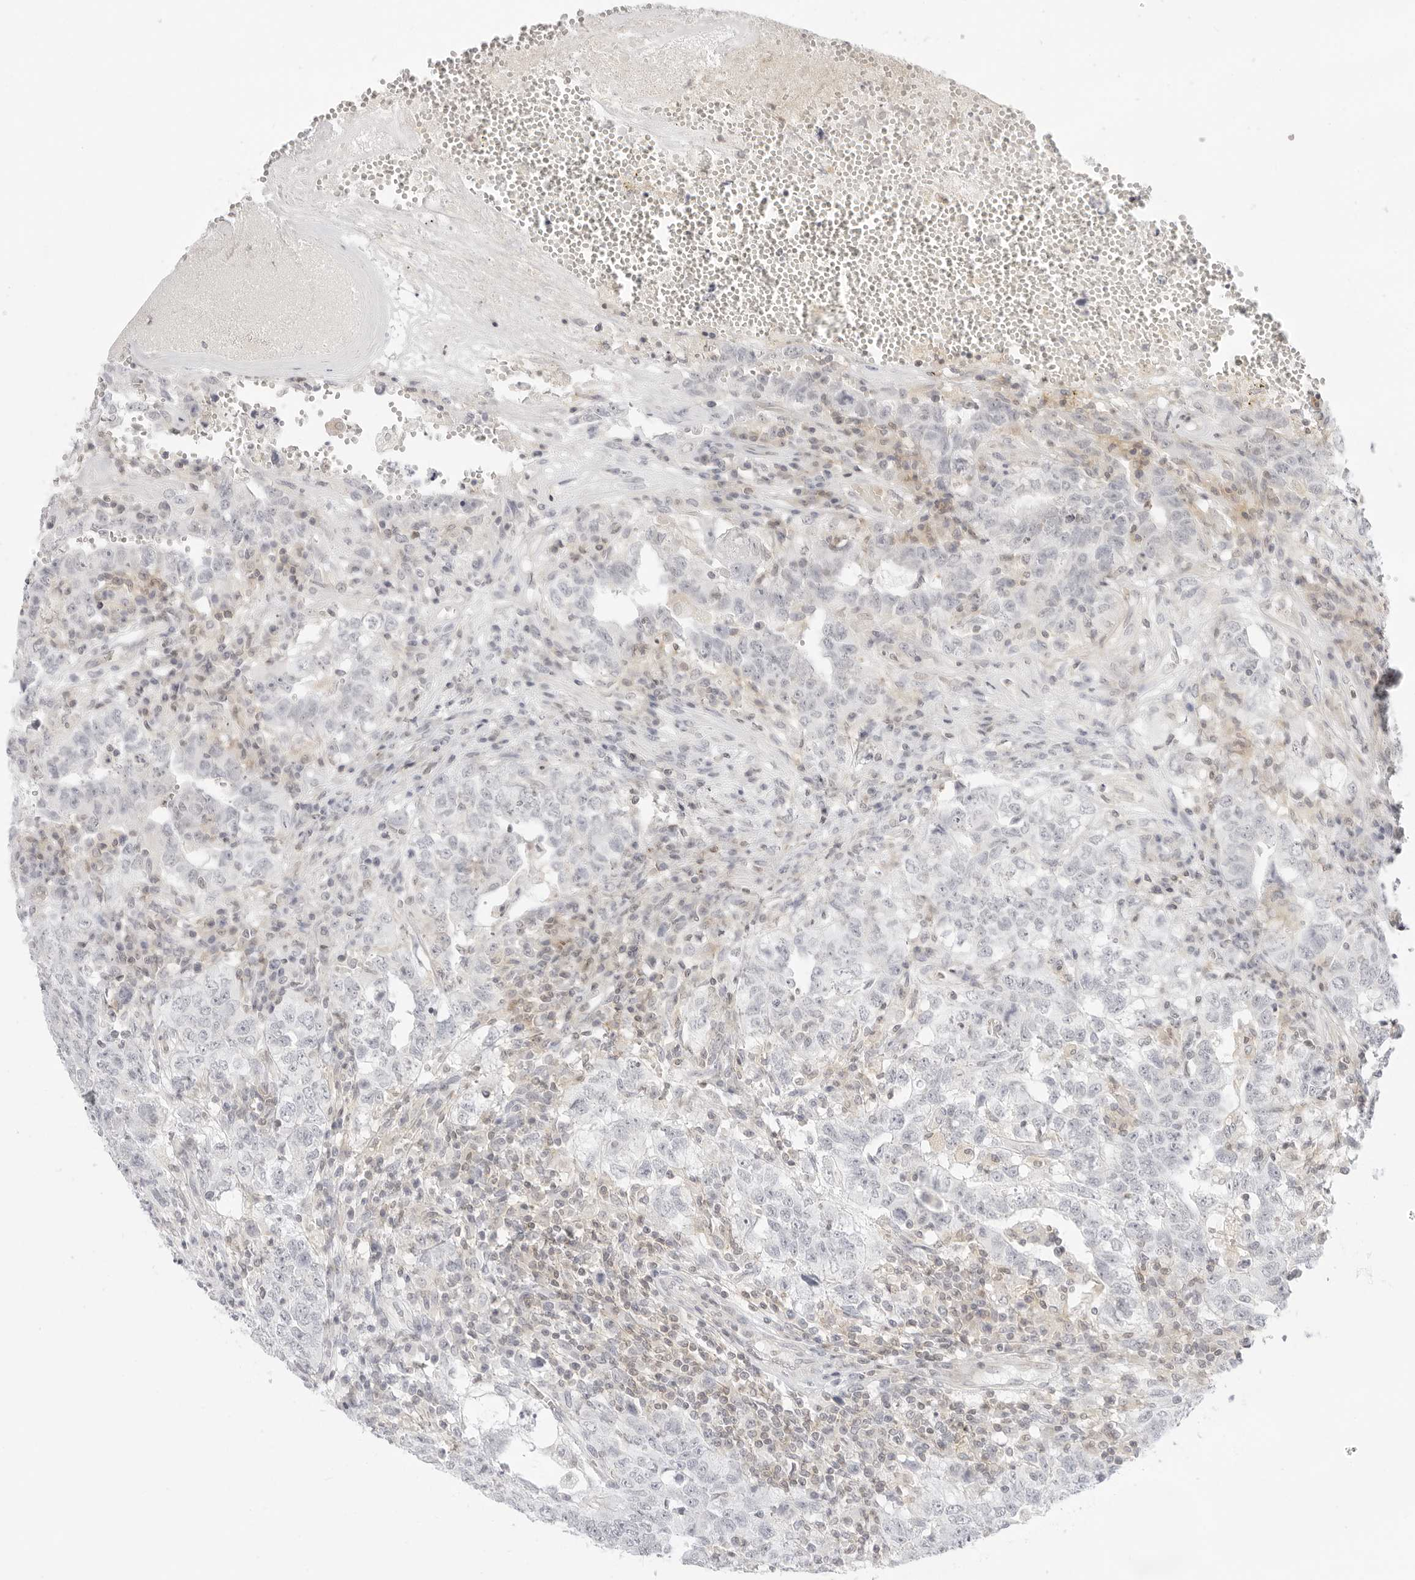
{"staining": {"intensity": "negative", "quantity": "none", "location": "none"}, "tissue": "testis cancer", "cell_type": "Tumor cells", "image_type": "cancer", "snomed": [{"axis": "morphology", "description": "Carcinoma, Embryonal, NOS"}, {"axis": "topography", "description": "Testis"}], "caption": "Immunohistochemical staining of testis cancer (embryonal carcinoma) shows no significant staining in tumor cells.", "gene": "TNFRSF14", "patient": {"sex": "male", "age": 26}}